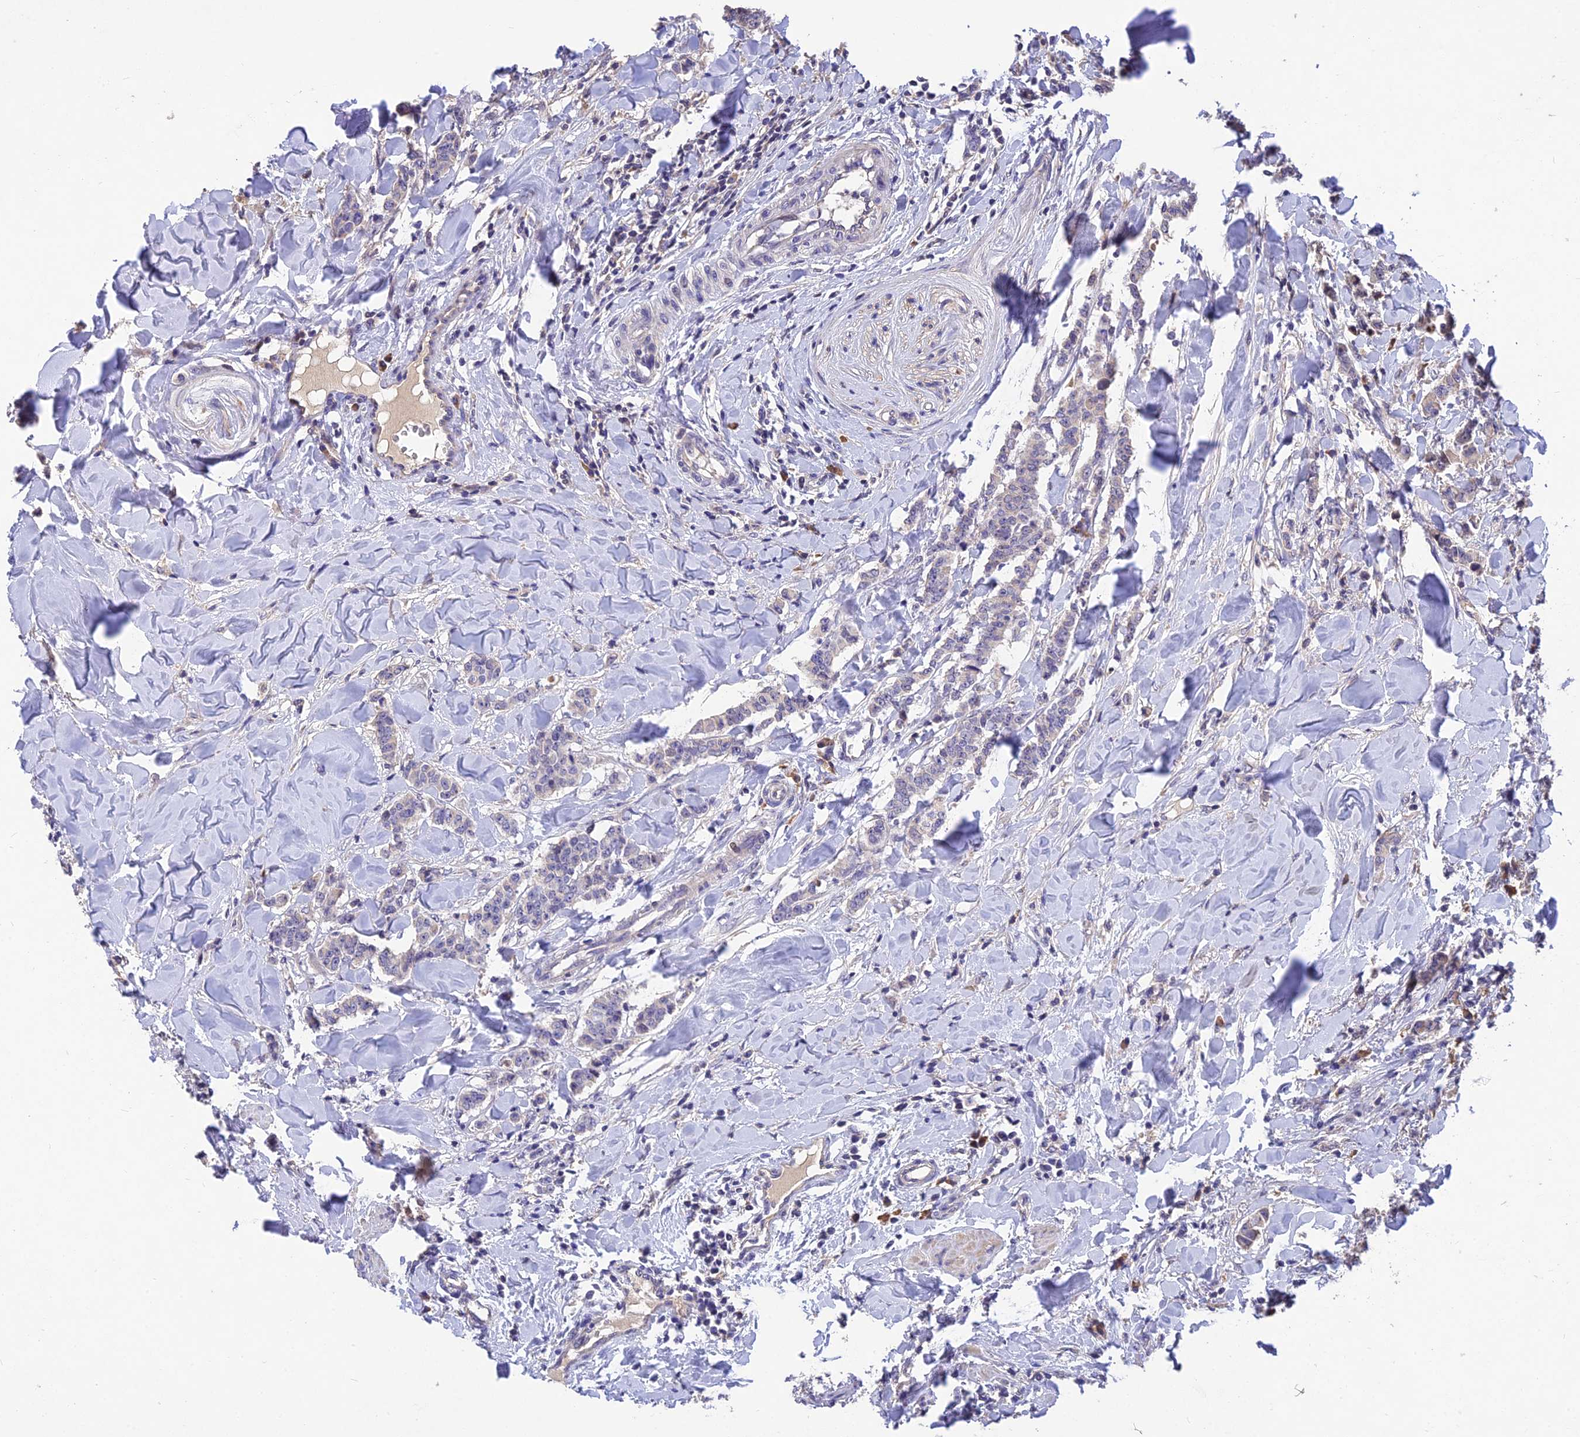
{"staining": {"intensity": "negative", "quantity": "none", "location": "none"}, "tissue": "breast cancer", "cell_type": "Tumor cells", "image_type": "cancer", "snomed": [{"axis": "morphology", "description": "Duct carcinoma"}, {"axis": "topography", "description": "Breast"}], "caption": "The histopathology image demonstrates no significant expression in tumor cells of intraductal carcinoma (breast).", "gene": "DENND5B", "patient": {"sex": "female", "age": 40}}